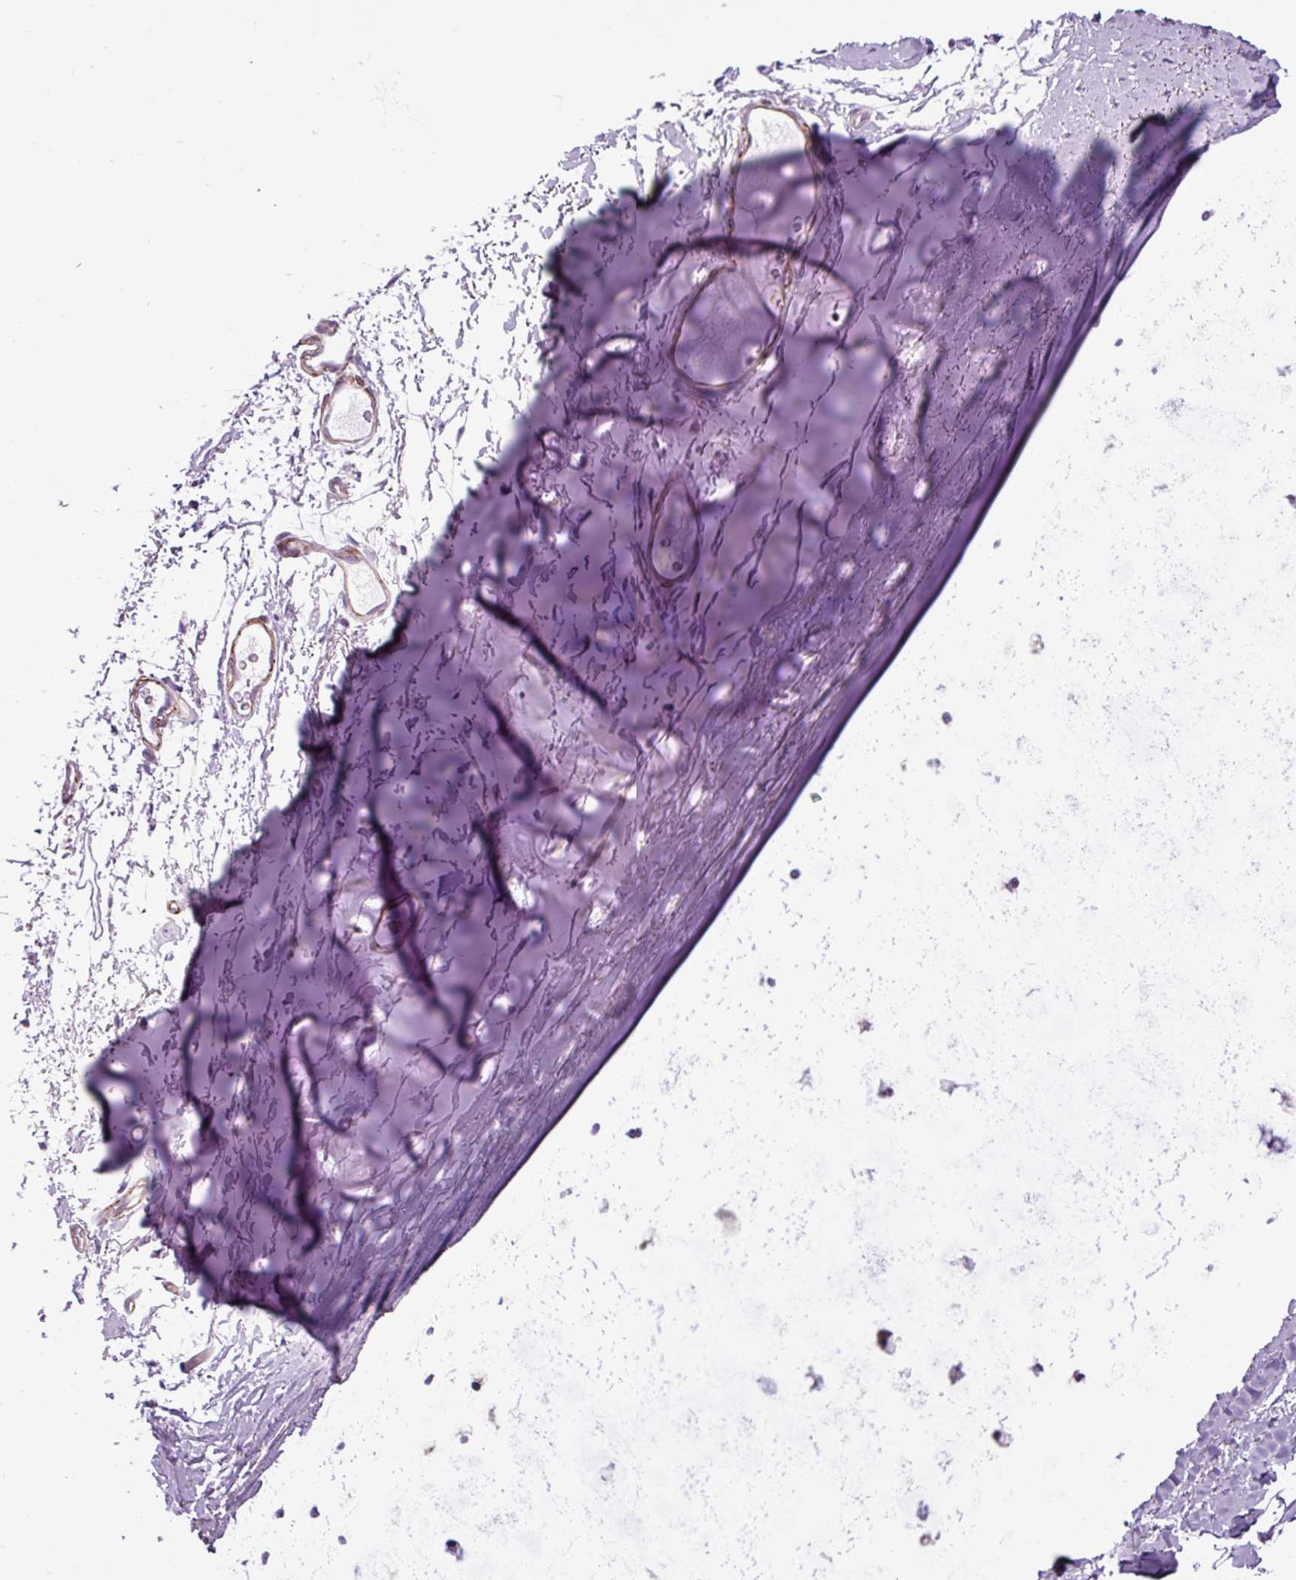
{"staining": {"intensity": "negative", "quantity": "none", "location": "none"}, "tissue": "adipose tissue", "cell_type": "Adipocytes", "image_type": "normal", "snomed": [{"axis": "morphology", "description": "Normal tissue, NOS"}, {"axis": "topography", "description": "Cartilage tissue"}, {"axis": "topography", "description": "Bronchus"}], "caption": "Immunohistochemical staining of benign adipose tissue displays no significant staining in adipocytes.", "gene": "ATP10A", "patient": {"sex": "female", "age": 72}}